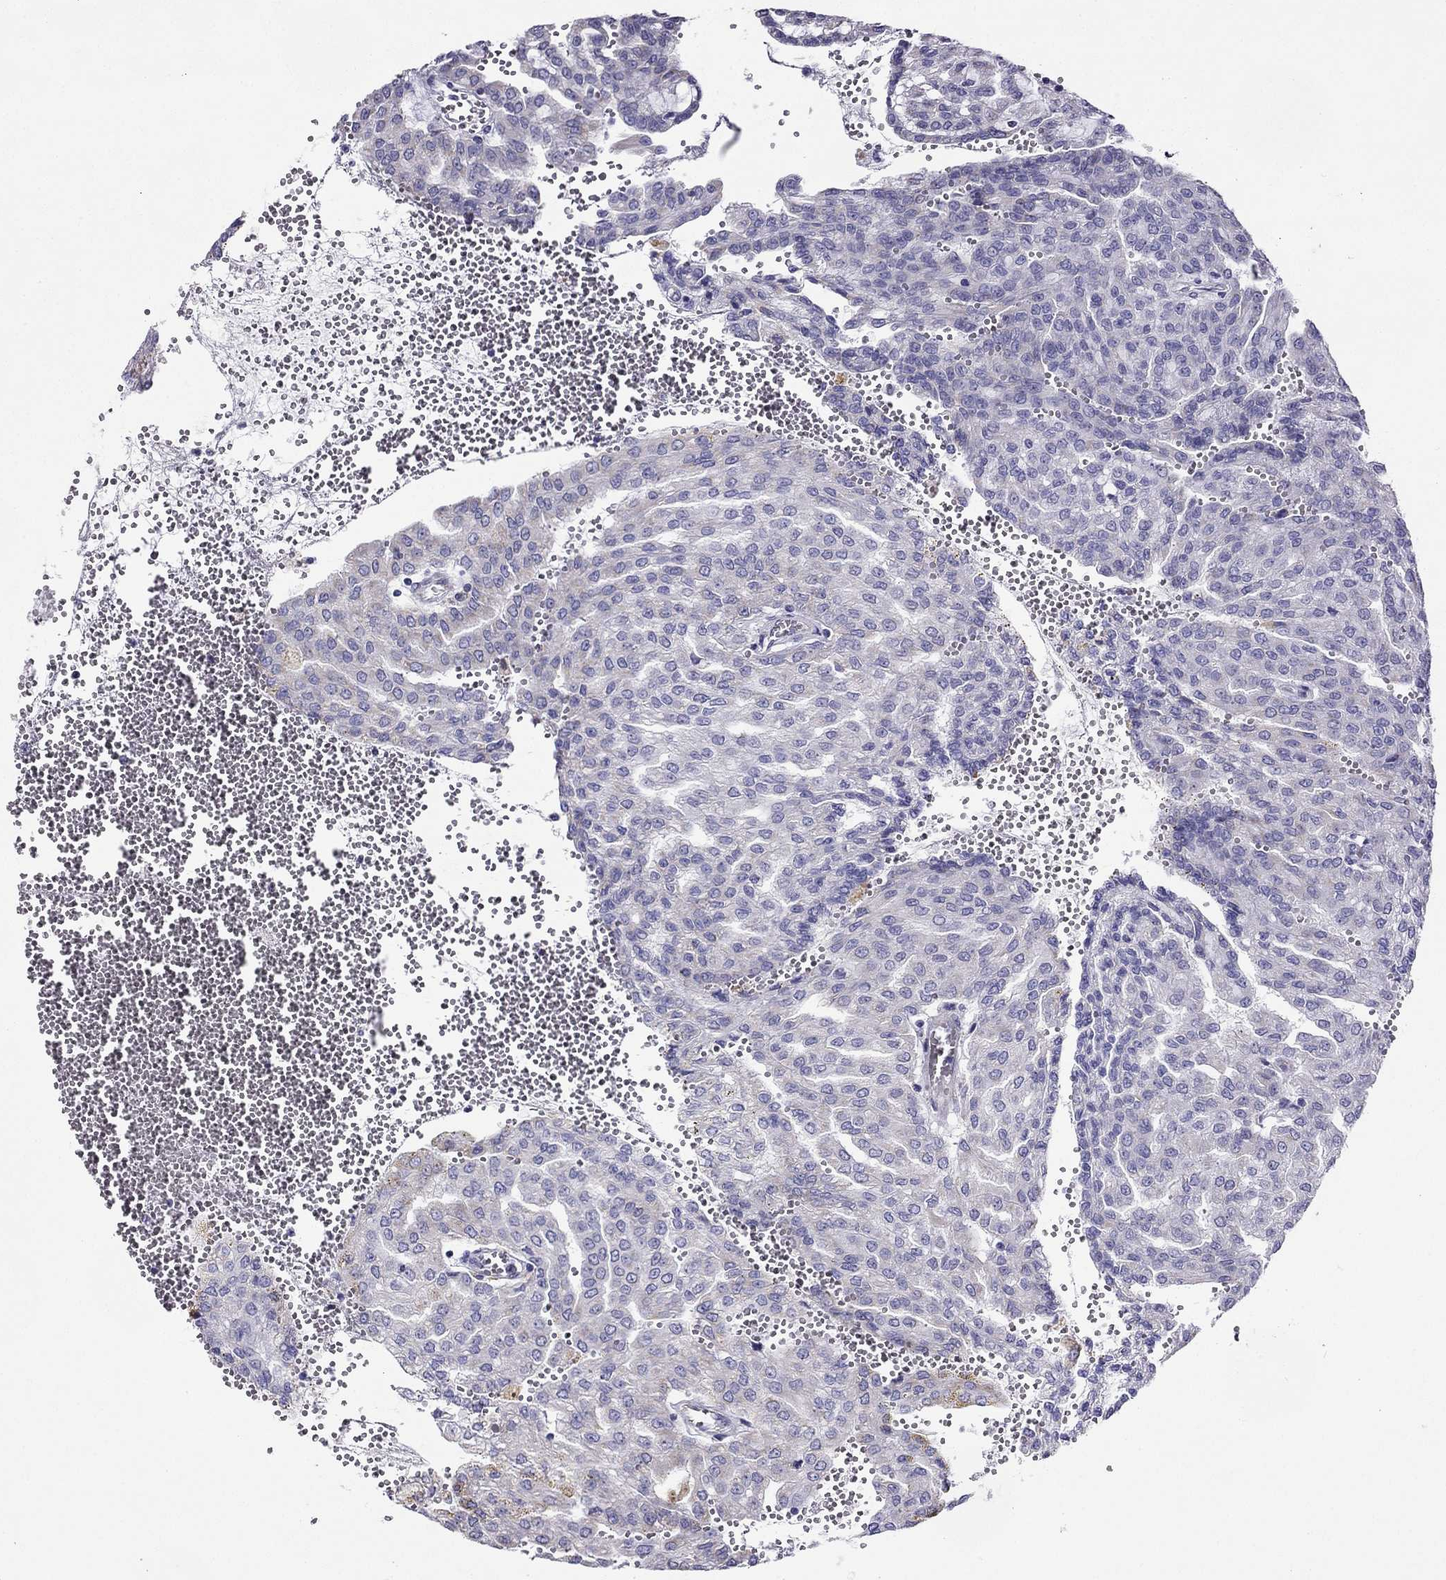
{"staining": {"intensity": "negative", "quantity": "none", "location": "none"}, "tissue": "renal cancer", "cell_type": "Tumor cells", "image_type": "cancer", "snomed": [{"axis": "morphology", "description": "Adenocarcinoma, NOS"}, {"axis": "topography", "description": "Kidney"}], "caption": "A histopathology image of human renal cancer is negative for staining in tumor cells.", "gene": "KIF5A", "patient": {"sex": "male", "age": 63}}